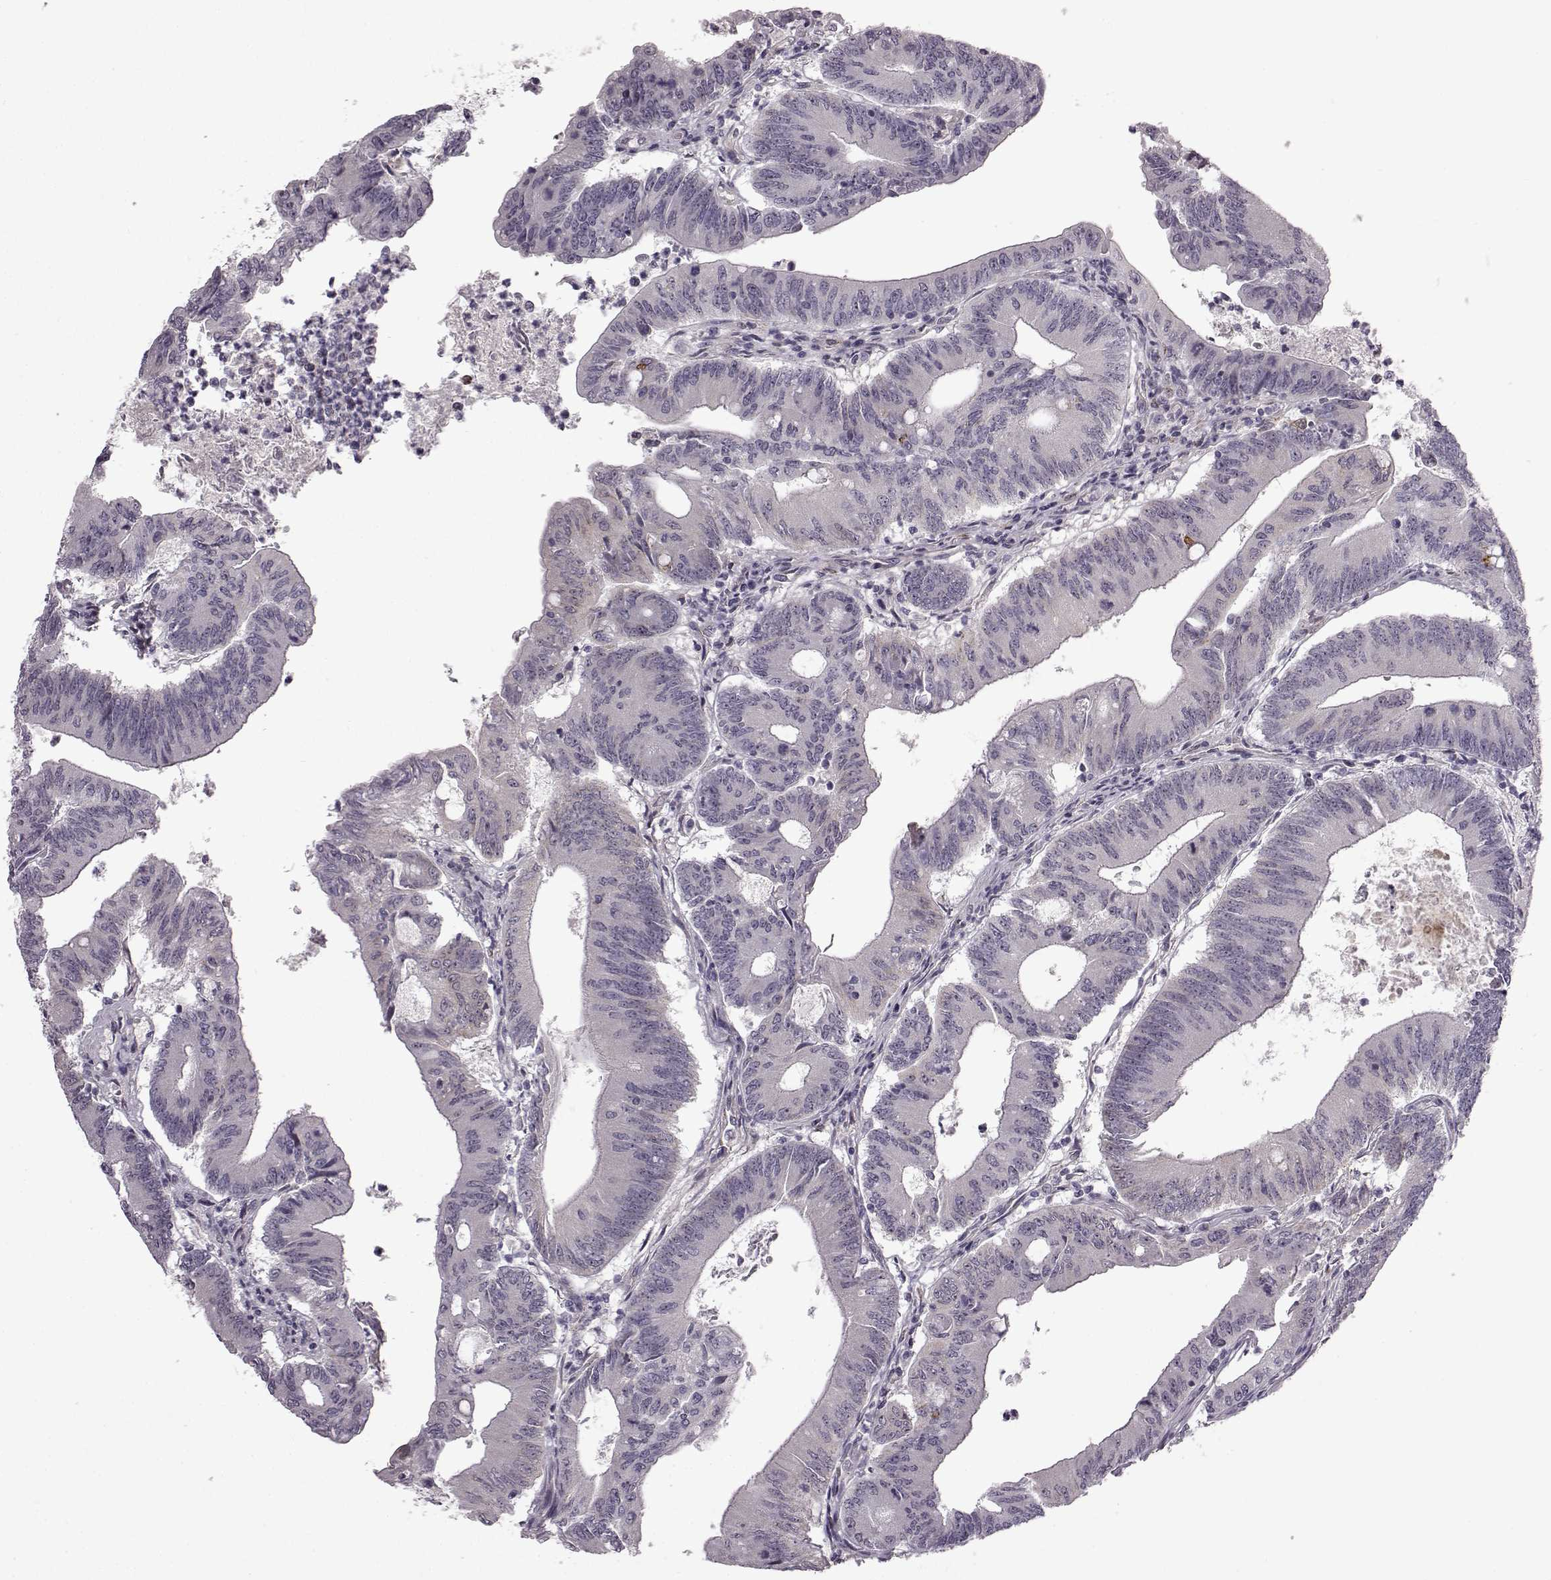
{"staining": {"intensity": "negative", "quantity": "none", "location": "none"}, "tissue": "colorectal cancer", "cell_type": "Tumor cells", "image_type": "cancer", "snomed": [{"axis": "morphology", "description": "Adenocarcinoma, NOS"}, {"axis": "topography", "description": "Colon"}], "caption": "Image shows no significant protein staining in tumor cells of colorectal adenocarcinoma.", "gene": "B3GNT6", "patient": {"sex": "female", "age": 70}}